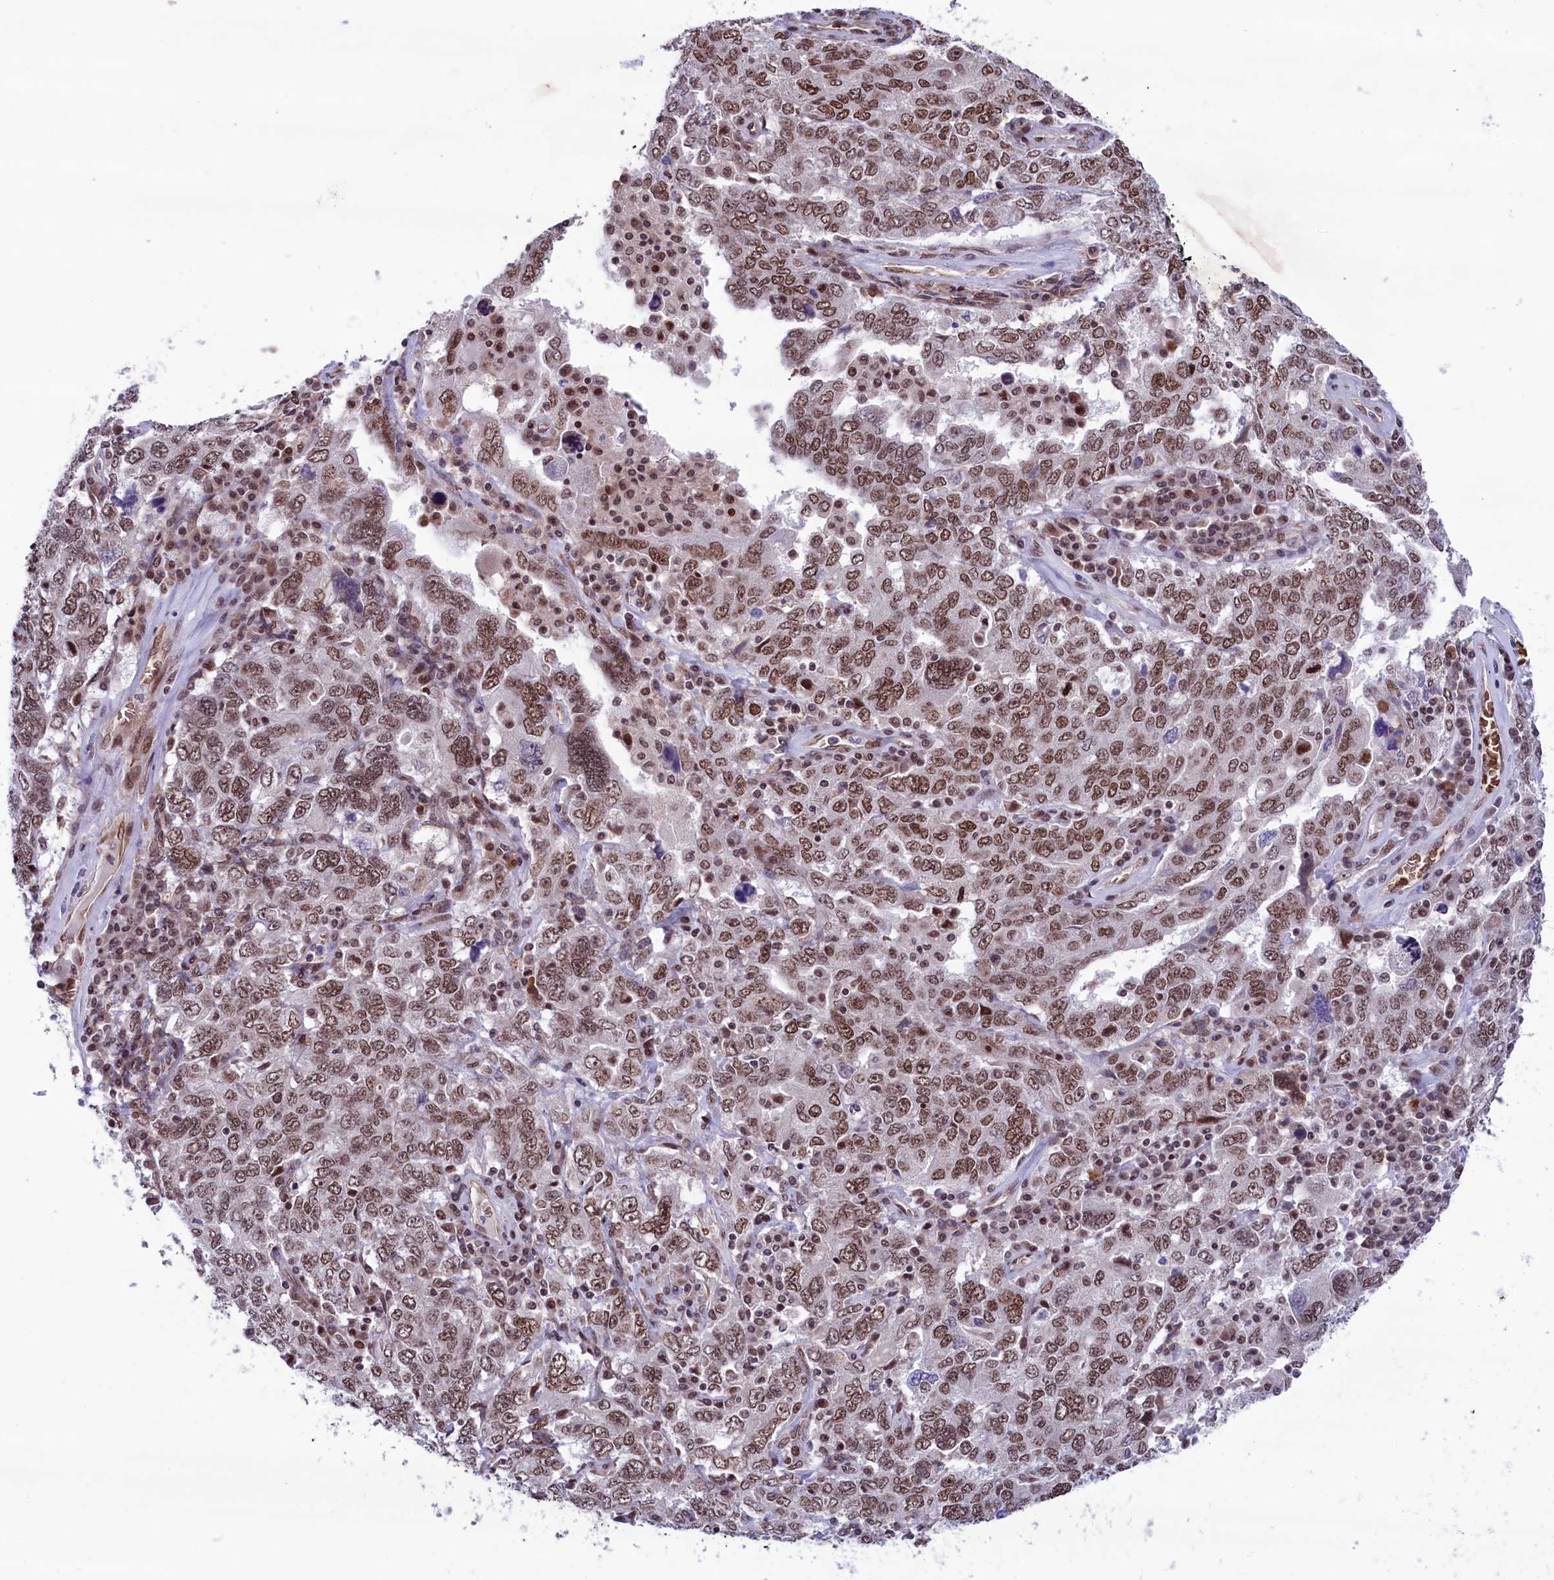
{"staining": {"intensity": "moderate", "quantity": ">75%", "location": "nuclear"}, "tissue": "ovarian cancer", "cell_type": "Tumor cells", "image_type": "cancer", "snomed": [{"axis": "morphology", "description": "Carcinoma, endometroid"}, {"axis": "topography", "description": "Ovary"}], "caption": "Immunohistochemical staining of ovarian cancer displays medium levels of moderate nuclear expression in approximately >75% of tumor cells. (Stains: DAB (3,3'-diaminobenzidine) in brown, nuclei in blue, Microscopy: brightfield microscopy at high magnification).", "gene": "MPHOSPH8", "patient": {"sex": "female", "age": 62}}